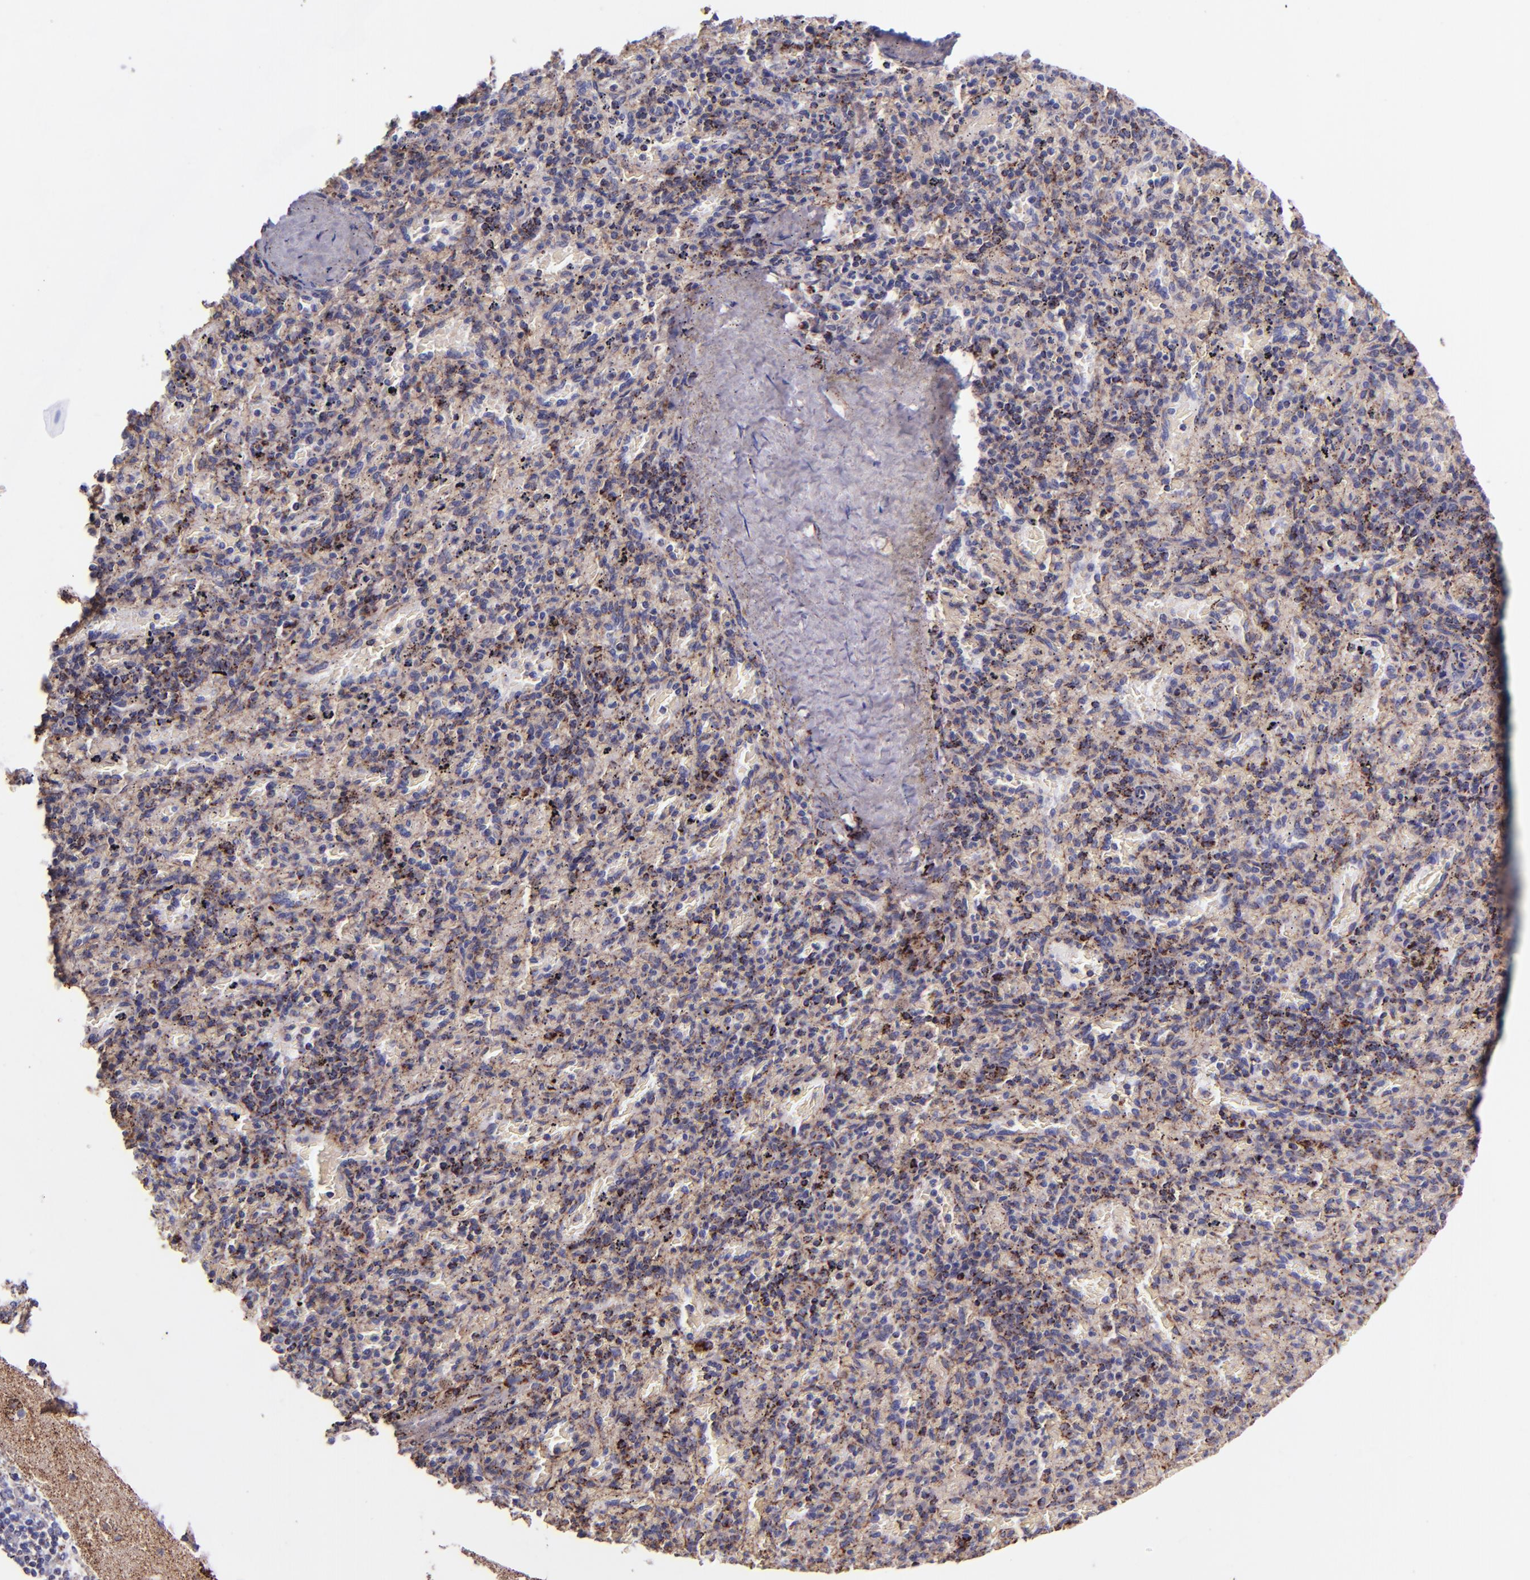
{"staining": {"intensity": "weak", "quantity": "<25%", "location": "cytoplasmic/membranous"}, "tissue": "spleen", "cell_type": "Cells in red pulp", "image_type": "normal", "snomed": [{"axis": "morphology", "description": "Normal tissue, NOS"}, {"axis": "topography", "description": "Spleen"}], "caption": "High magnification brightfield microscopy of normal spleen stained with DAB (3,3'-diaminobenzidine) (brown) and counterstained with hematoxylin (blue): cells in red pulp show no significant staining.", "gene": "IDH3G", "patient": {"sex": "female", "age": 43}}